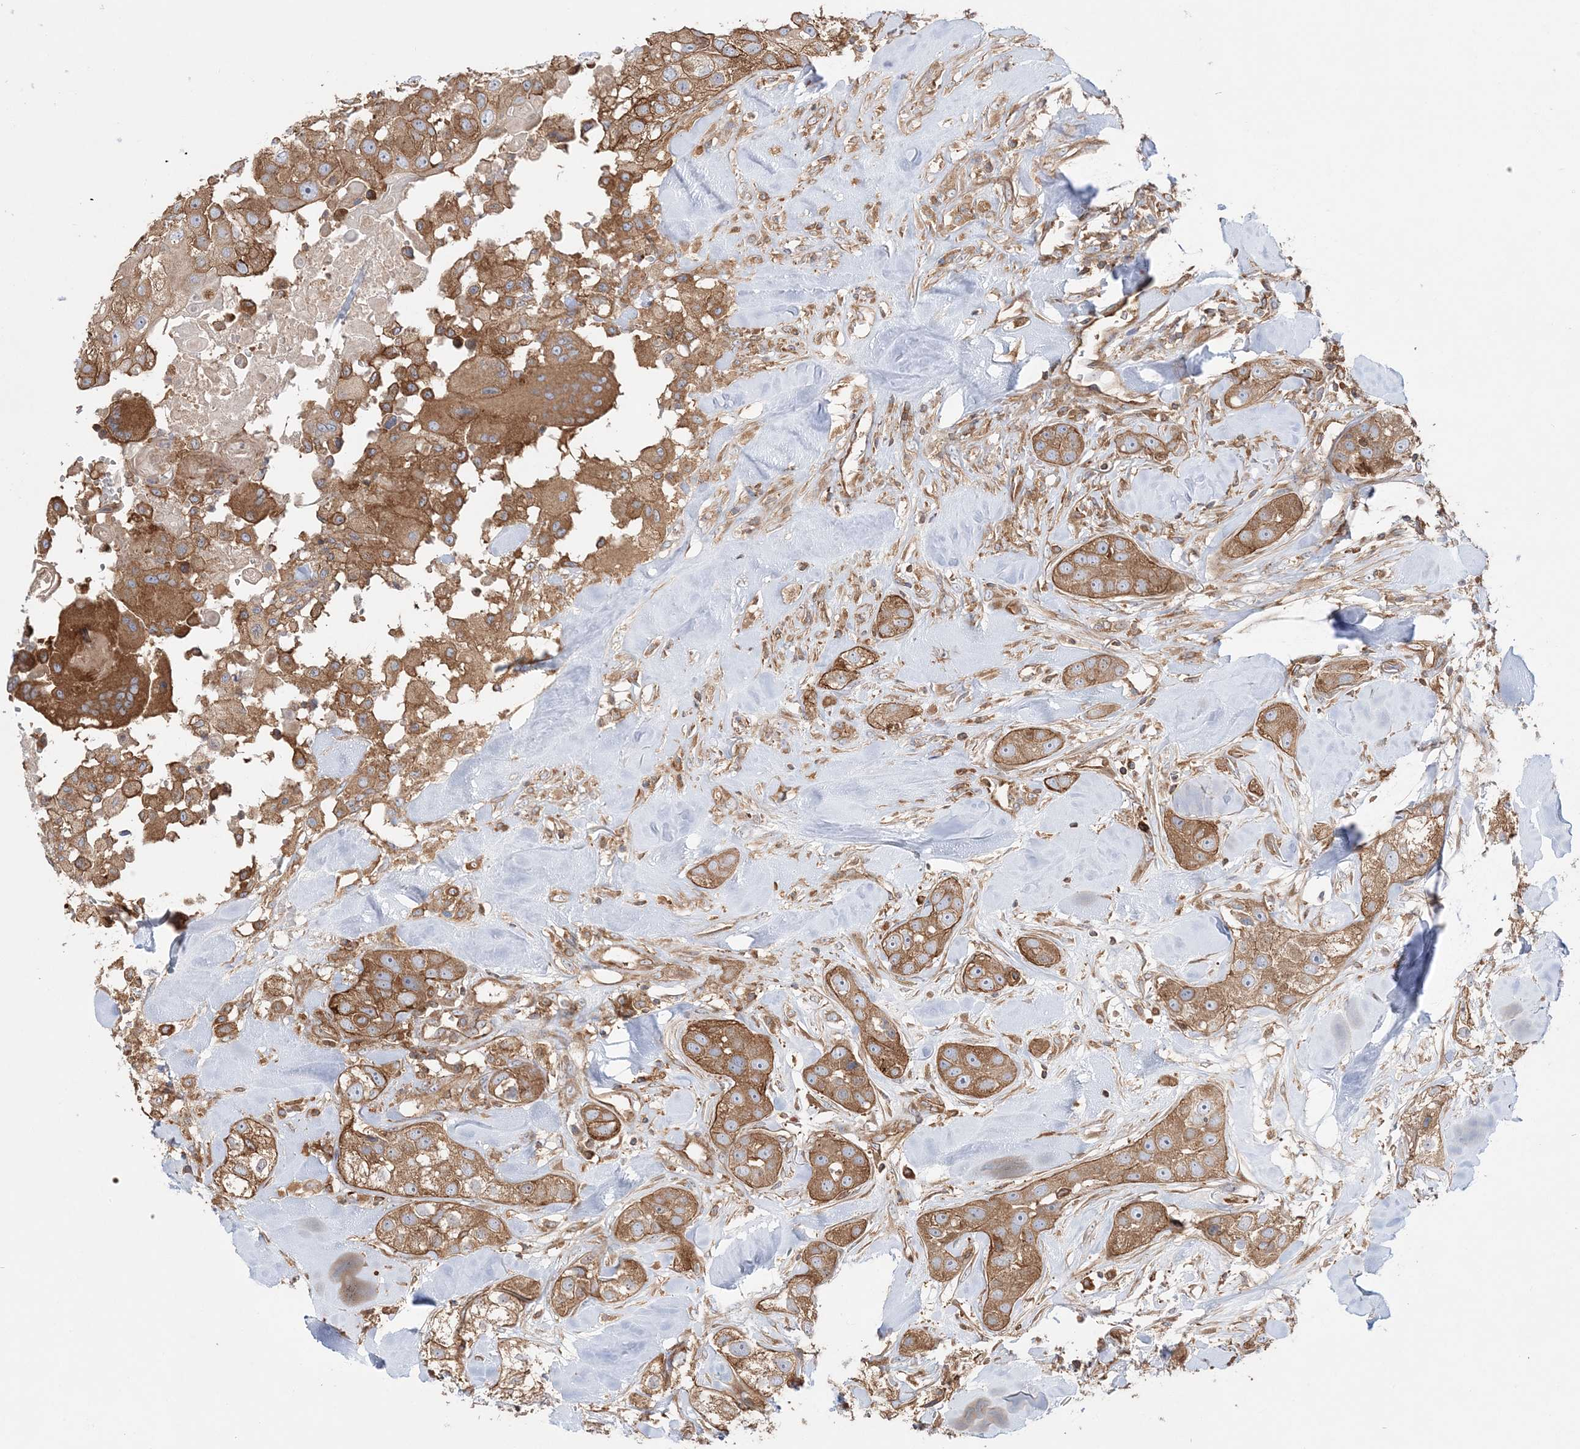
{"staining": {"intensity": "moderate", "quantity": ">75%", "location": "cytoplasmic/membranous"}, "tissue": "head and neck cancer", "cell_type": "Tumor cells", "image_type": "cancer", "snomed": [{"axis": "morphology", "description": "Normal tissue, NOS"}, {"axis": "morphology", "description": "Squamous cell carcinoma, NOS"}, {"axis": "topography", "description": "Skeletal muscle"}, {"axis": "topography", "description": "Head-Neck"}], "caption": "Immunohistochemical staining of head and neck cancer displays moderate cytoplasmic/membranous protein positivity in about >75% of tumor cells. (DAB (3,3'-diaminobenzidine) IHC, brown staining for protein, blue staining for nuclei).", "gene": "TBC1D5", "patient": {"sex": "male", "age": 51}}